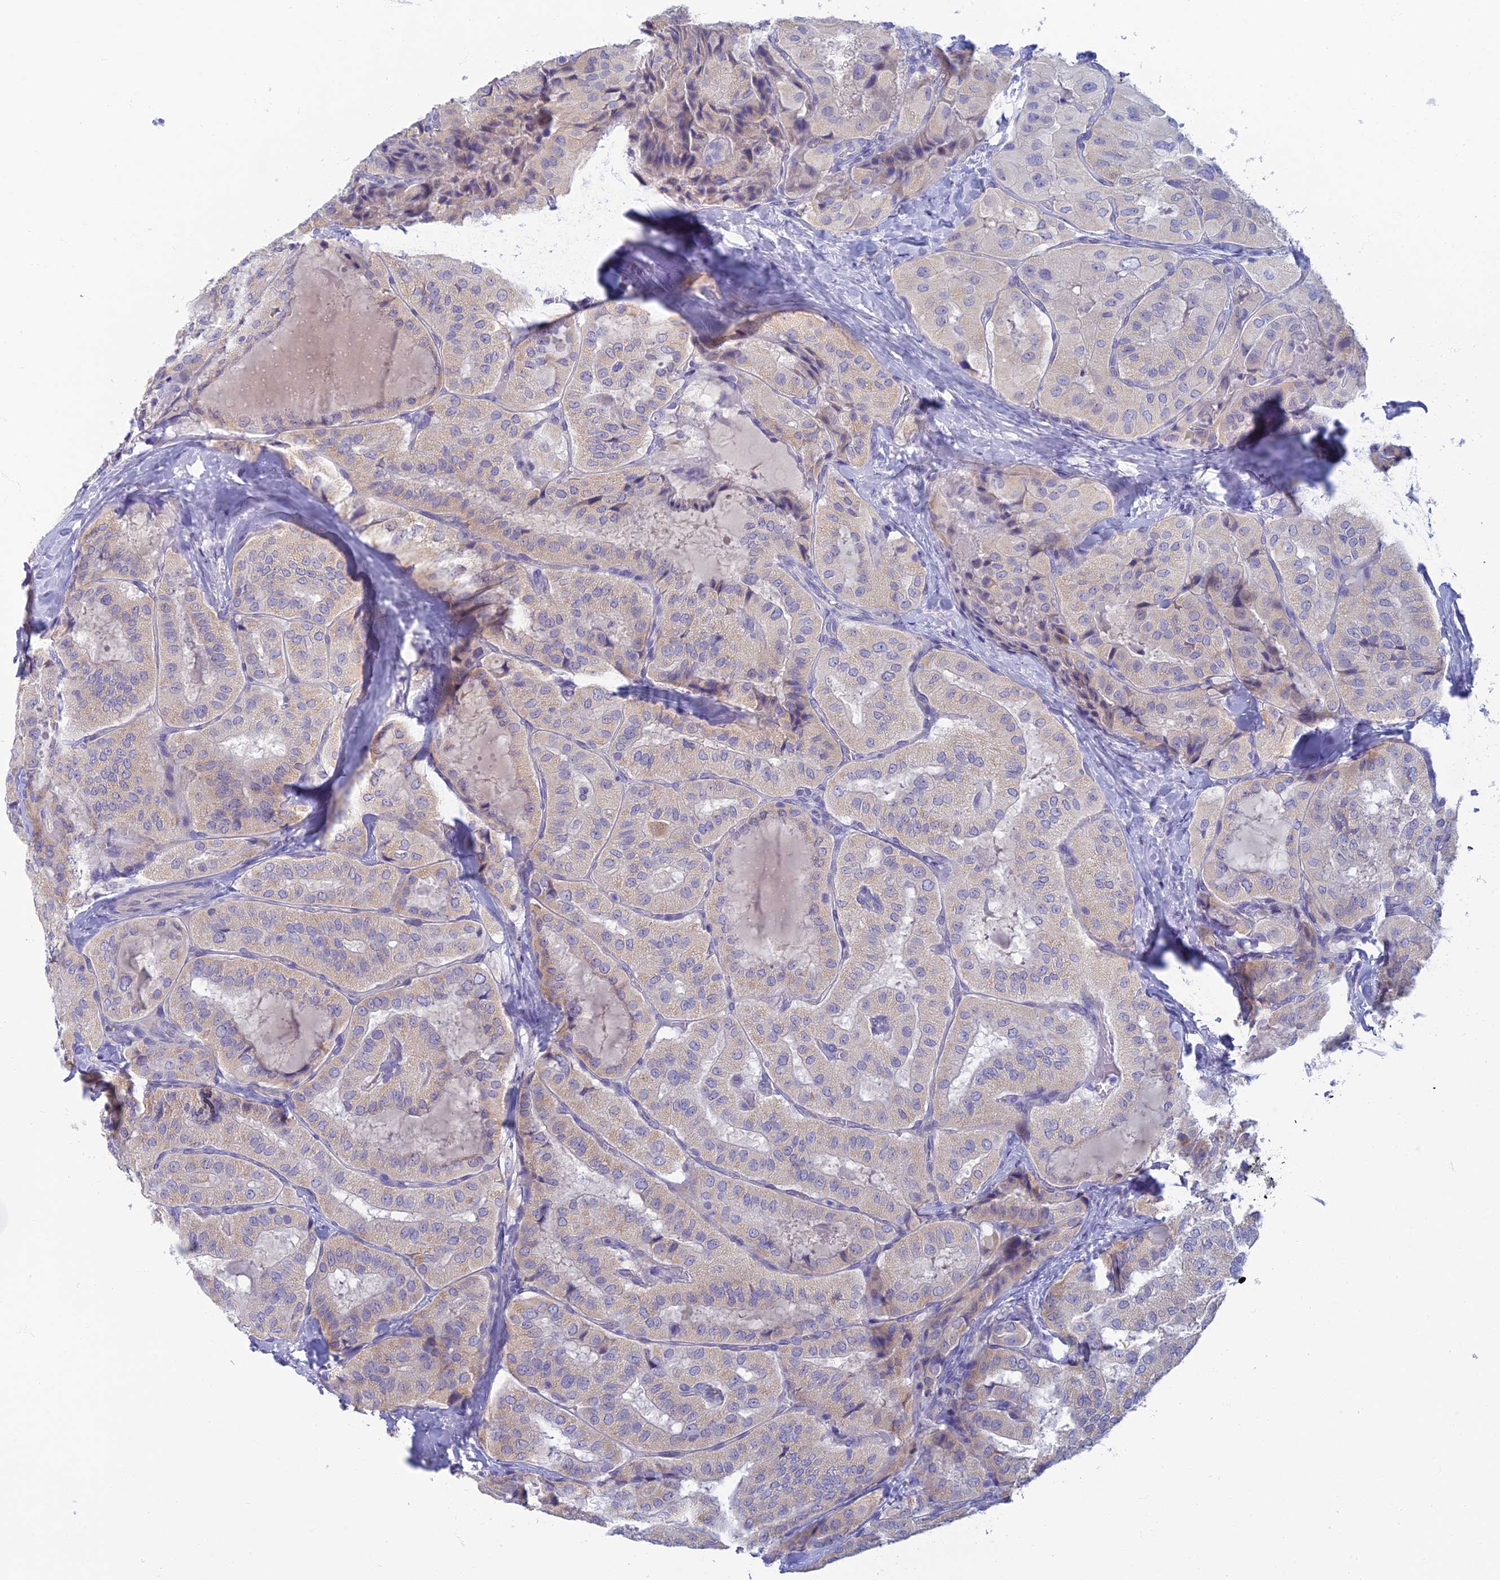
{"staining": {"intensity": "weak", "quantity": "<25%", "location": "cytoplasmic/membranous"}, "tissue": "thyroid cancer", "cell_type": "Tumor cells", "image_type": "cancer", "snomed": [{"axis": "morphology", "description": "Normal tissue, NOS"}, {"axis": "morphology", "description": "Papillary adenocarcinoma, NOS"}, {"axis": "topography", "description": "Thyroid gland"}], "caption": "High magnification brightfield microscopy of thyroid papillary adenocarcinoma stained with DAB (brown) and counterstained with hematoxylin (blue): tumor cells show no significant positivity. (DAB immunohistochemistry, high magnification).", "gene": "SLC25A41", "patient": {"sex": "female", "age": 59}}